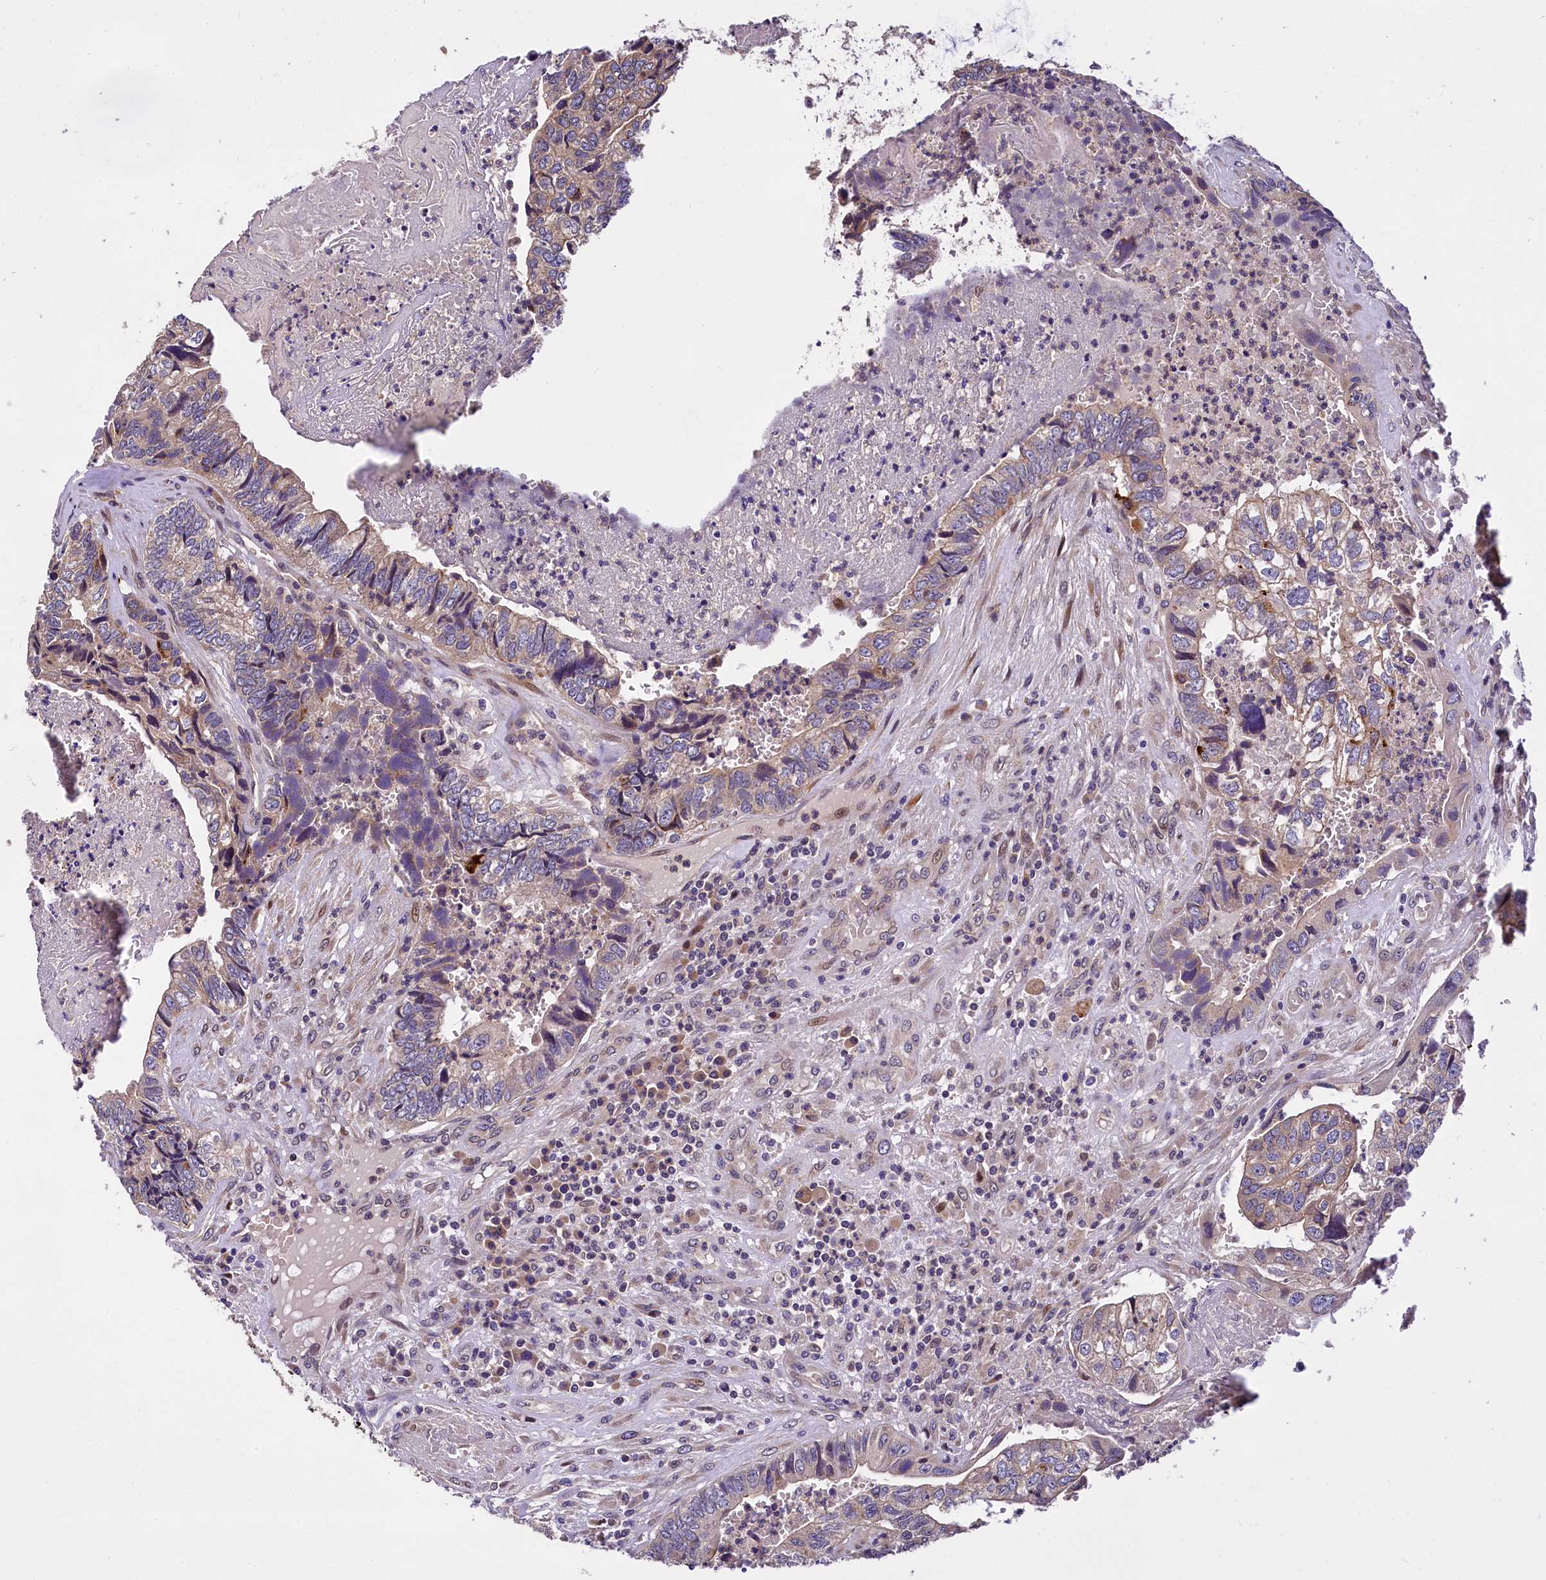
{"staining": {"intensity": "moderate", "quantity": "<25%", "location": "cytoplasmic/membranous"}, "tissue": "colorectal cancer", "cell_type": "Tumor cells", "image_type": "cancer", "snomed": [{"axis": "morphology", "description": "Adenocarcinoma, NOS"}, {"axis": "topography", "description": "Colon"}], "caption": "DAB (3,3'-diaminobenzidine) immunohistochemical staining of colorectal cancer shows moderate cytoplasmic/membranous protein expression in about <25% of tumor cells.", "gene": "SUPV3L1", "patient": {"sex": "female", "age": 67}}